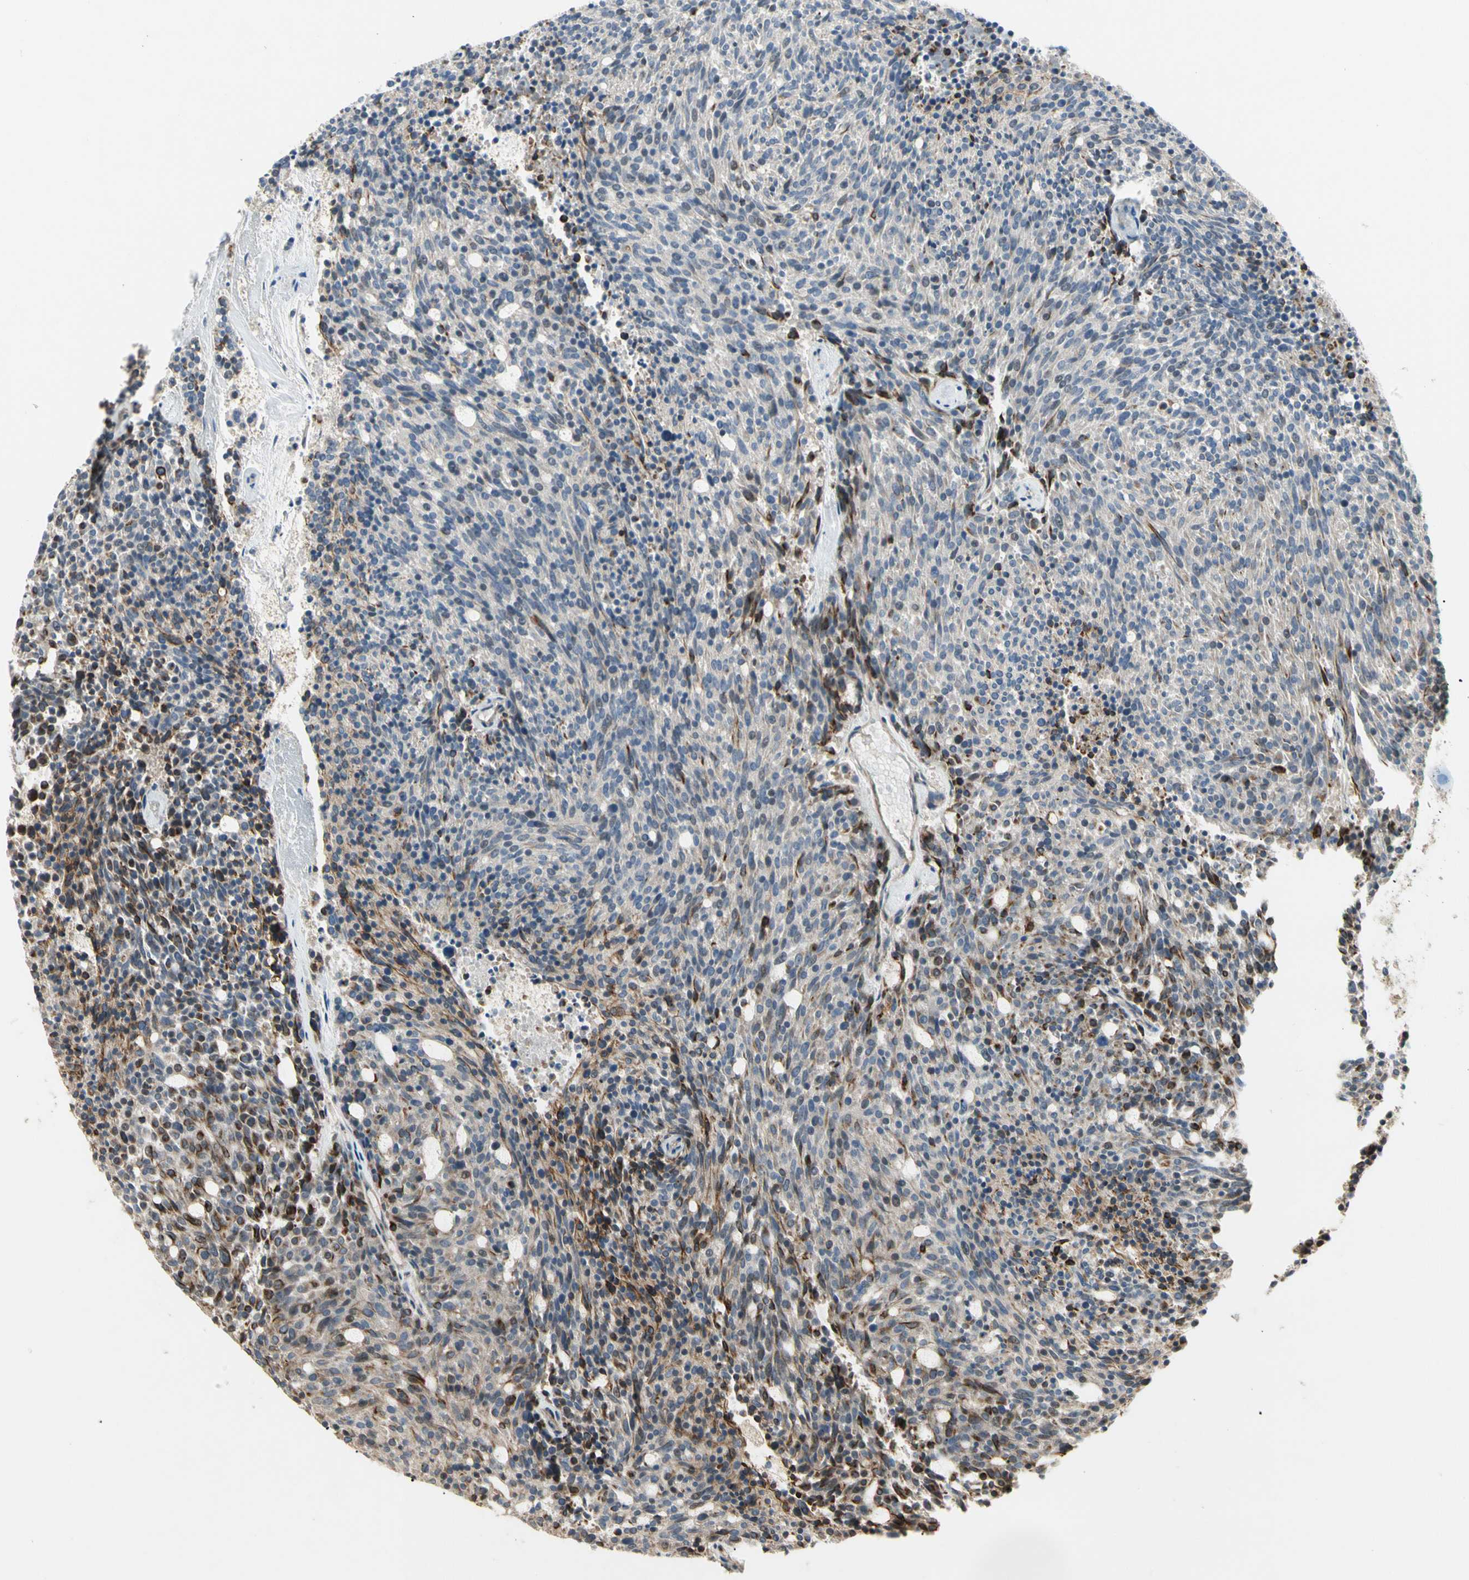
{"staining": {"intensity": "moderate", "quantity": "25%-75%", "location": "cytoplasmic/membranous"}, "tissue": "carcinoid", "cell_type": "Tumor cells", "image_type": "cancer", "snomed": [{"axis": "morphology", "description": "Carcinoid, malignant, NOS"}, {"axis": "topography", "description": "Pancreas"}], "caption": "An image of carcinoid stained for a protein exhibits moderate cytoplasmic/membranous brown staining in tumor cells.", "gene": "ATG4C", "patient": {"sex": "female", "age": 54}}